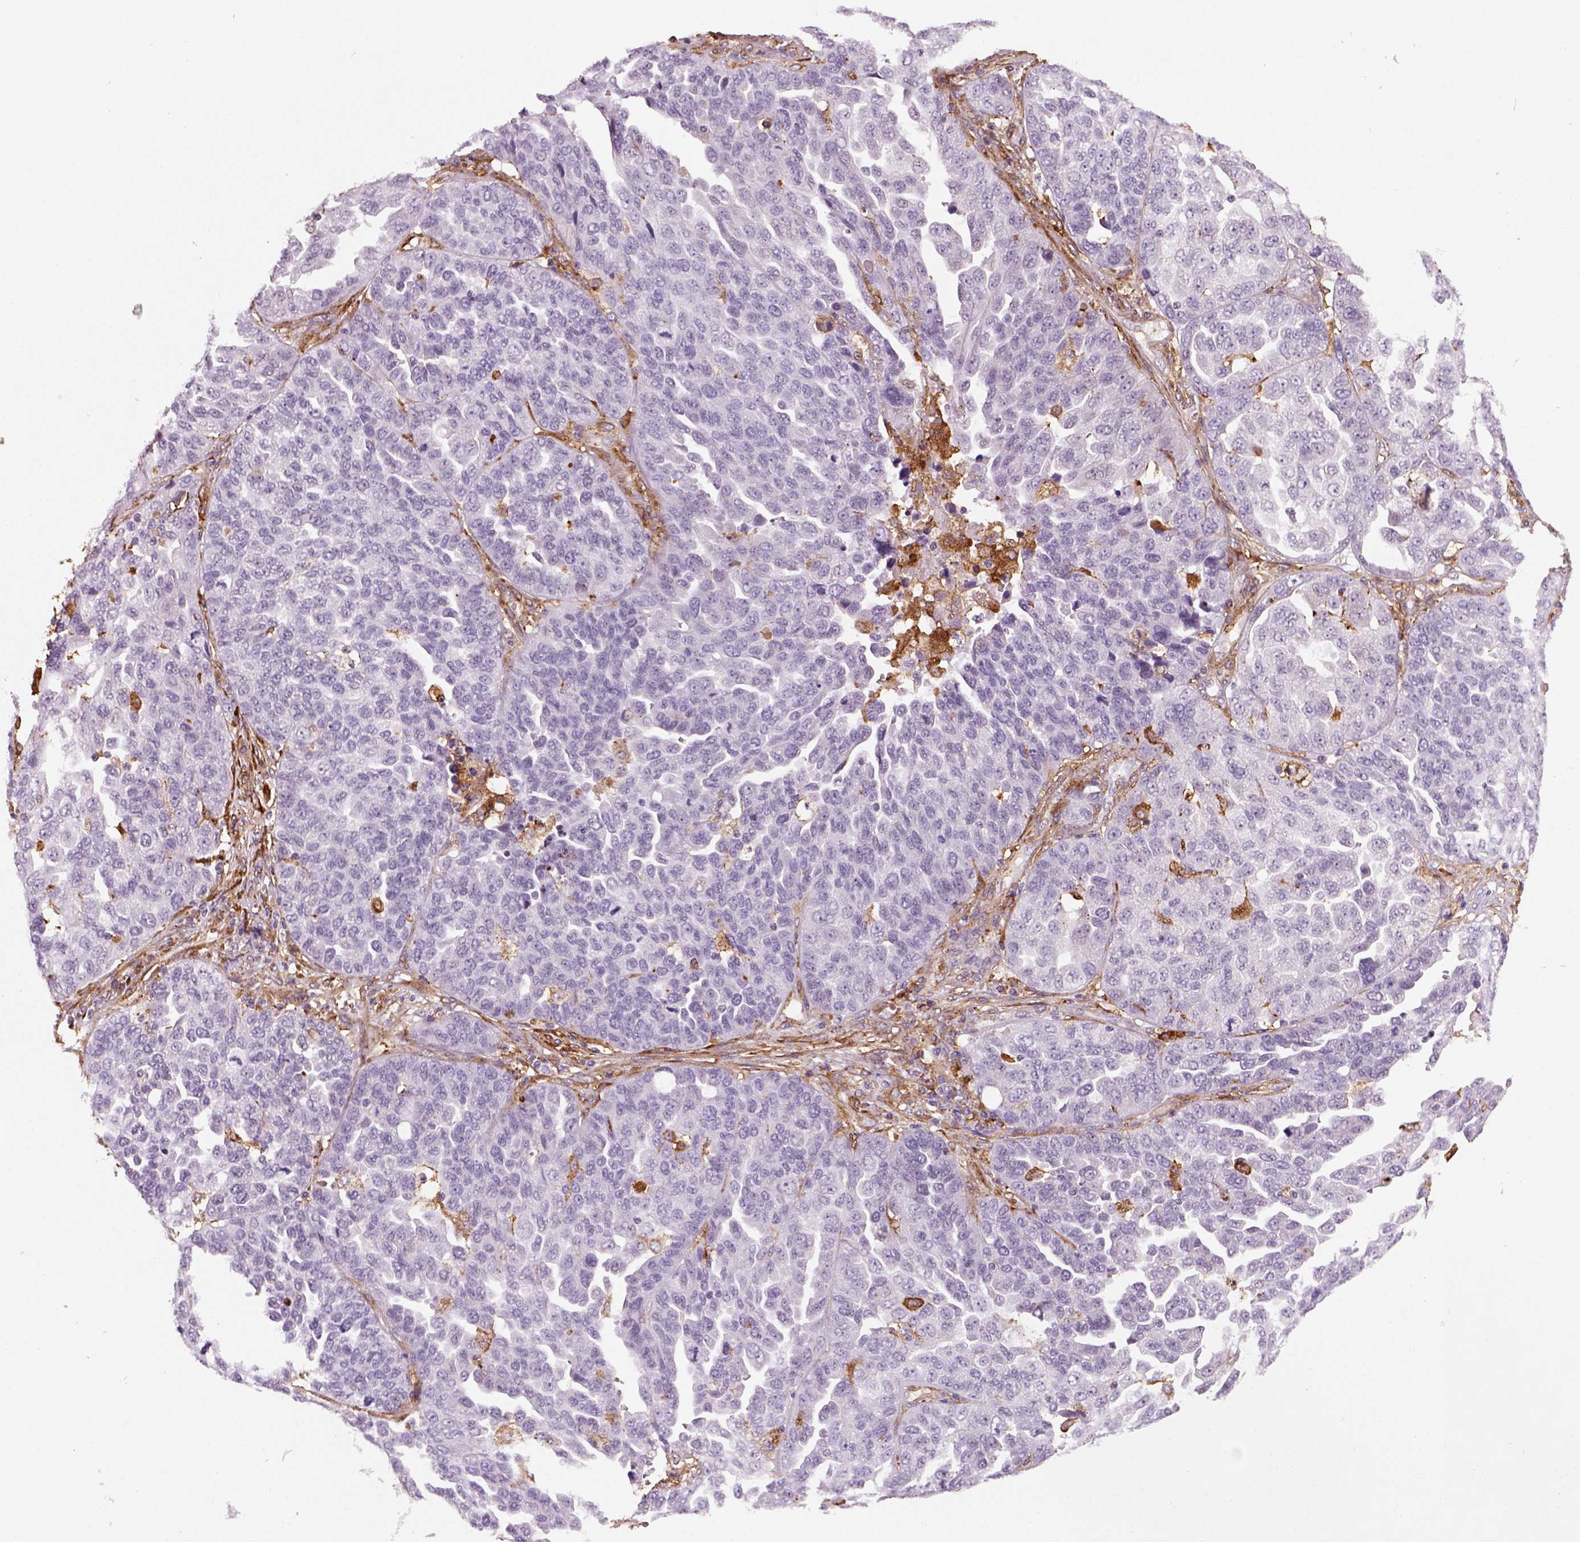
{"staining": {"intensity": "negative", "quantity": "none", "location": "none"}, "tissue": "ovarian cancer", "cell_type": "Tumor cells", "image_type": "cancer", "snomed": [{"axis": "morphology", "description": "Cystadenocarcinoma, serous, NOS"}, {"axis": "topography", "description": "Ovary"}], "caption": "The histopathology image reveals no staining of tumor cells in ovarian serous cystadenocarcinoma.", "gene": "MARCKS", "patient": {"sex": "female", "age": 87}}